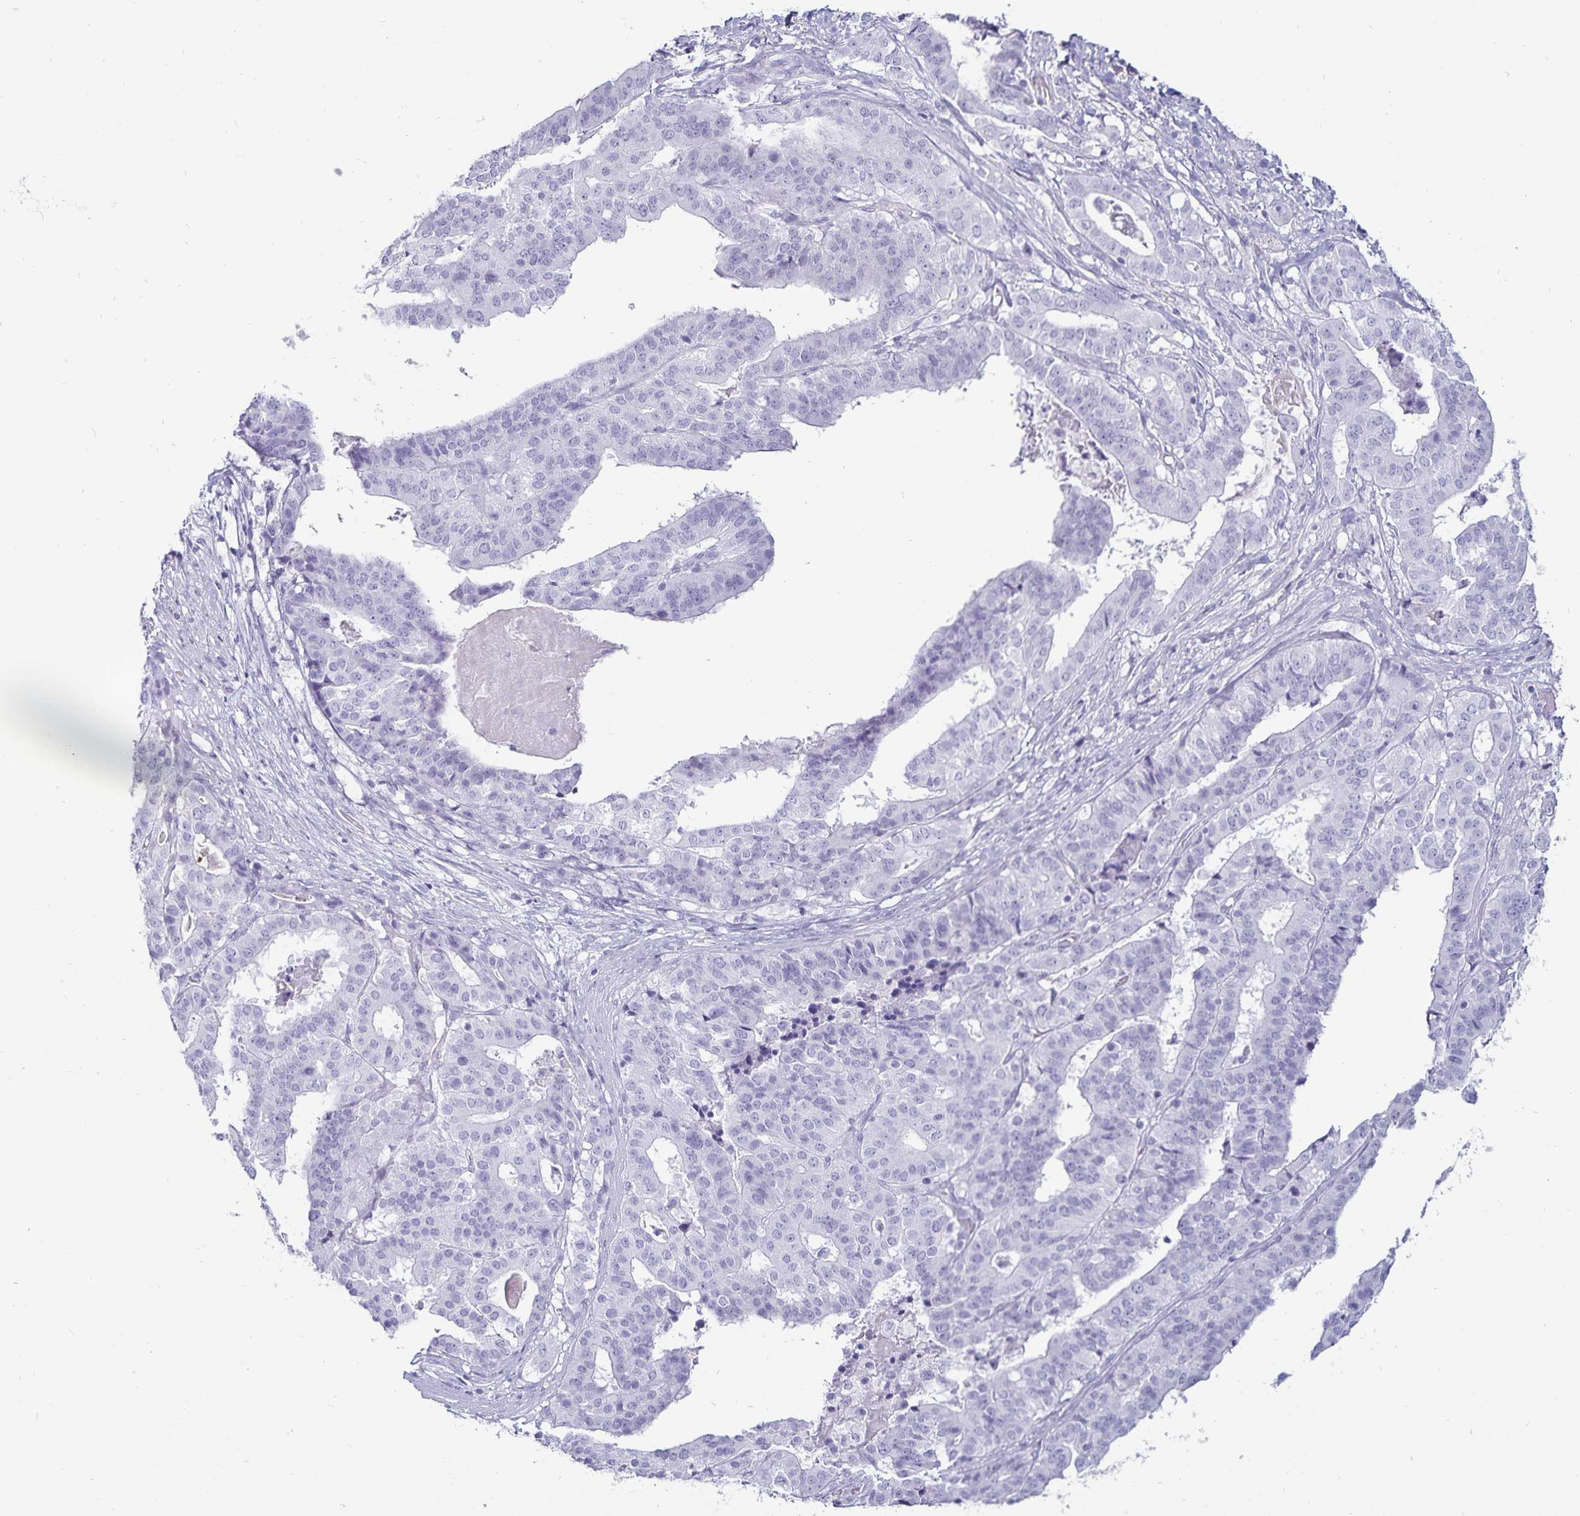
{"staining": {"intensity": "negative", "quantity": "none", "location": "none"}, "tissue": "stomach cancer", "cell_type": "Tumor cells", "image_type": "cancer", "snomed": [{"axis": "morphology", "description": "Adenocarcinoma, NOS"}, {"axis": "topography", "description": "Stomach"}], "caption": "This histopathology image is of stomach adenocarcinoma stained with IHC to label a protein in brown with the nuclei are counter-stained blue. There is no positivity in tumor cells.", "gene": "DEFA6", "patient": {"sex": "male", "age": 48}}